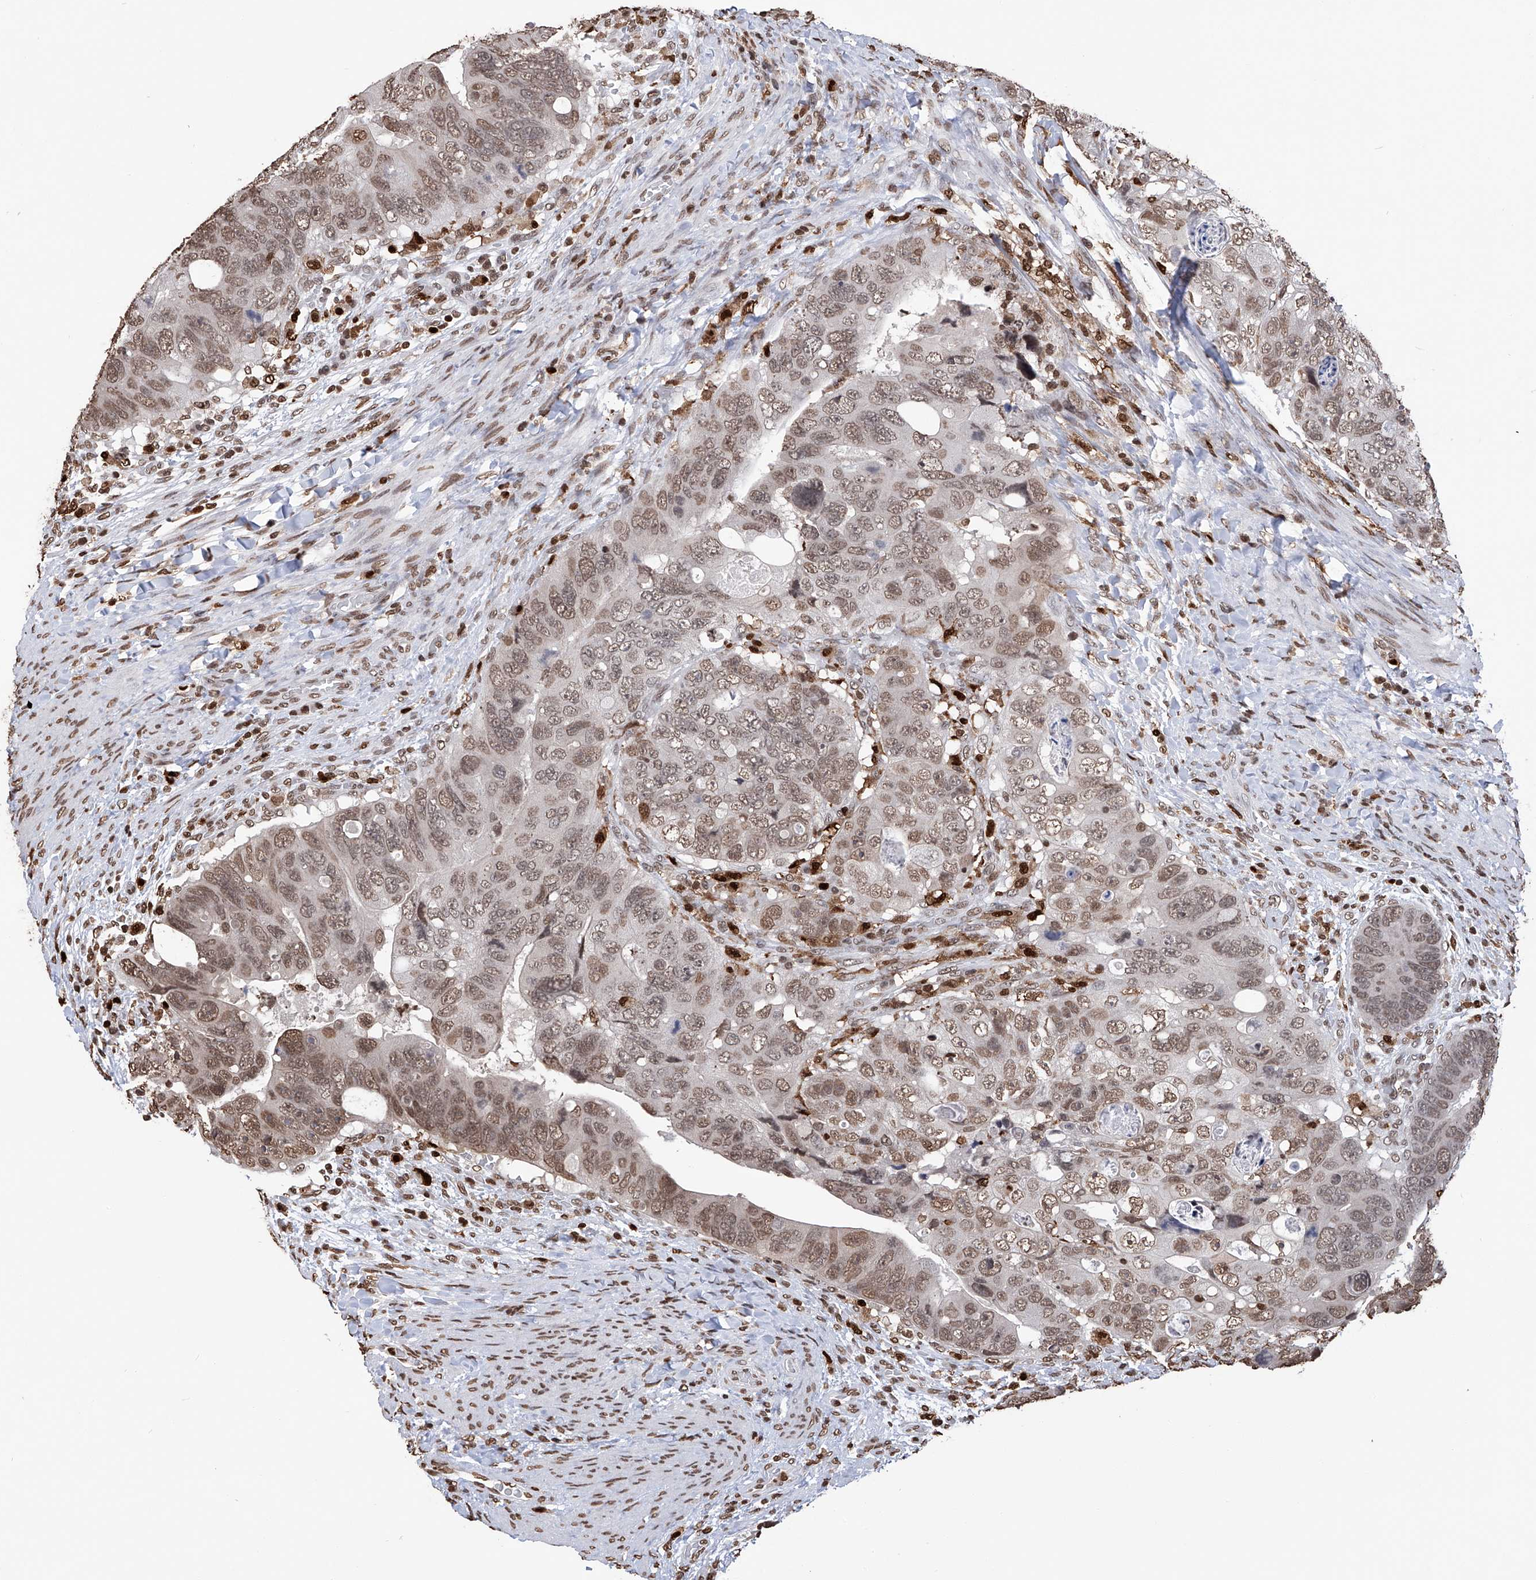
{"staining": {"intensity": "moderate", "quantity": ">75%", "location": "nuclear"}, "tissue": "colorectal cancer", "cell_type": "Tumor cells", "image_type": "cancer", "snomed": [{"axis": "morphology", "description": "Adenocarcinoma, NOS"}, {"axis": "topography", "description": "Rectum"}], "caption": "Immunohistochemical staining of adenocarcinoma (colorectal) reveals moderate nuclear protein staining in about >75% of tumor cells. Using DAB (brown) and hematoxylin (blue) stains, captured at high magnification using brightfield microscopy.", "gene": "CFAP410", "patient": {"sex": "male", "age": 59}}